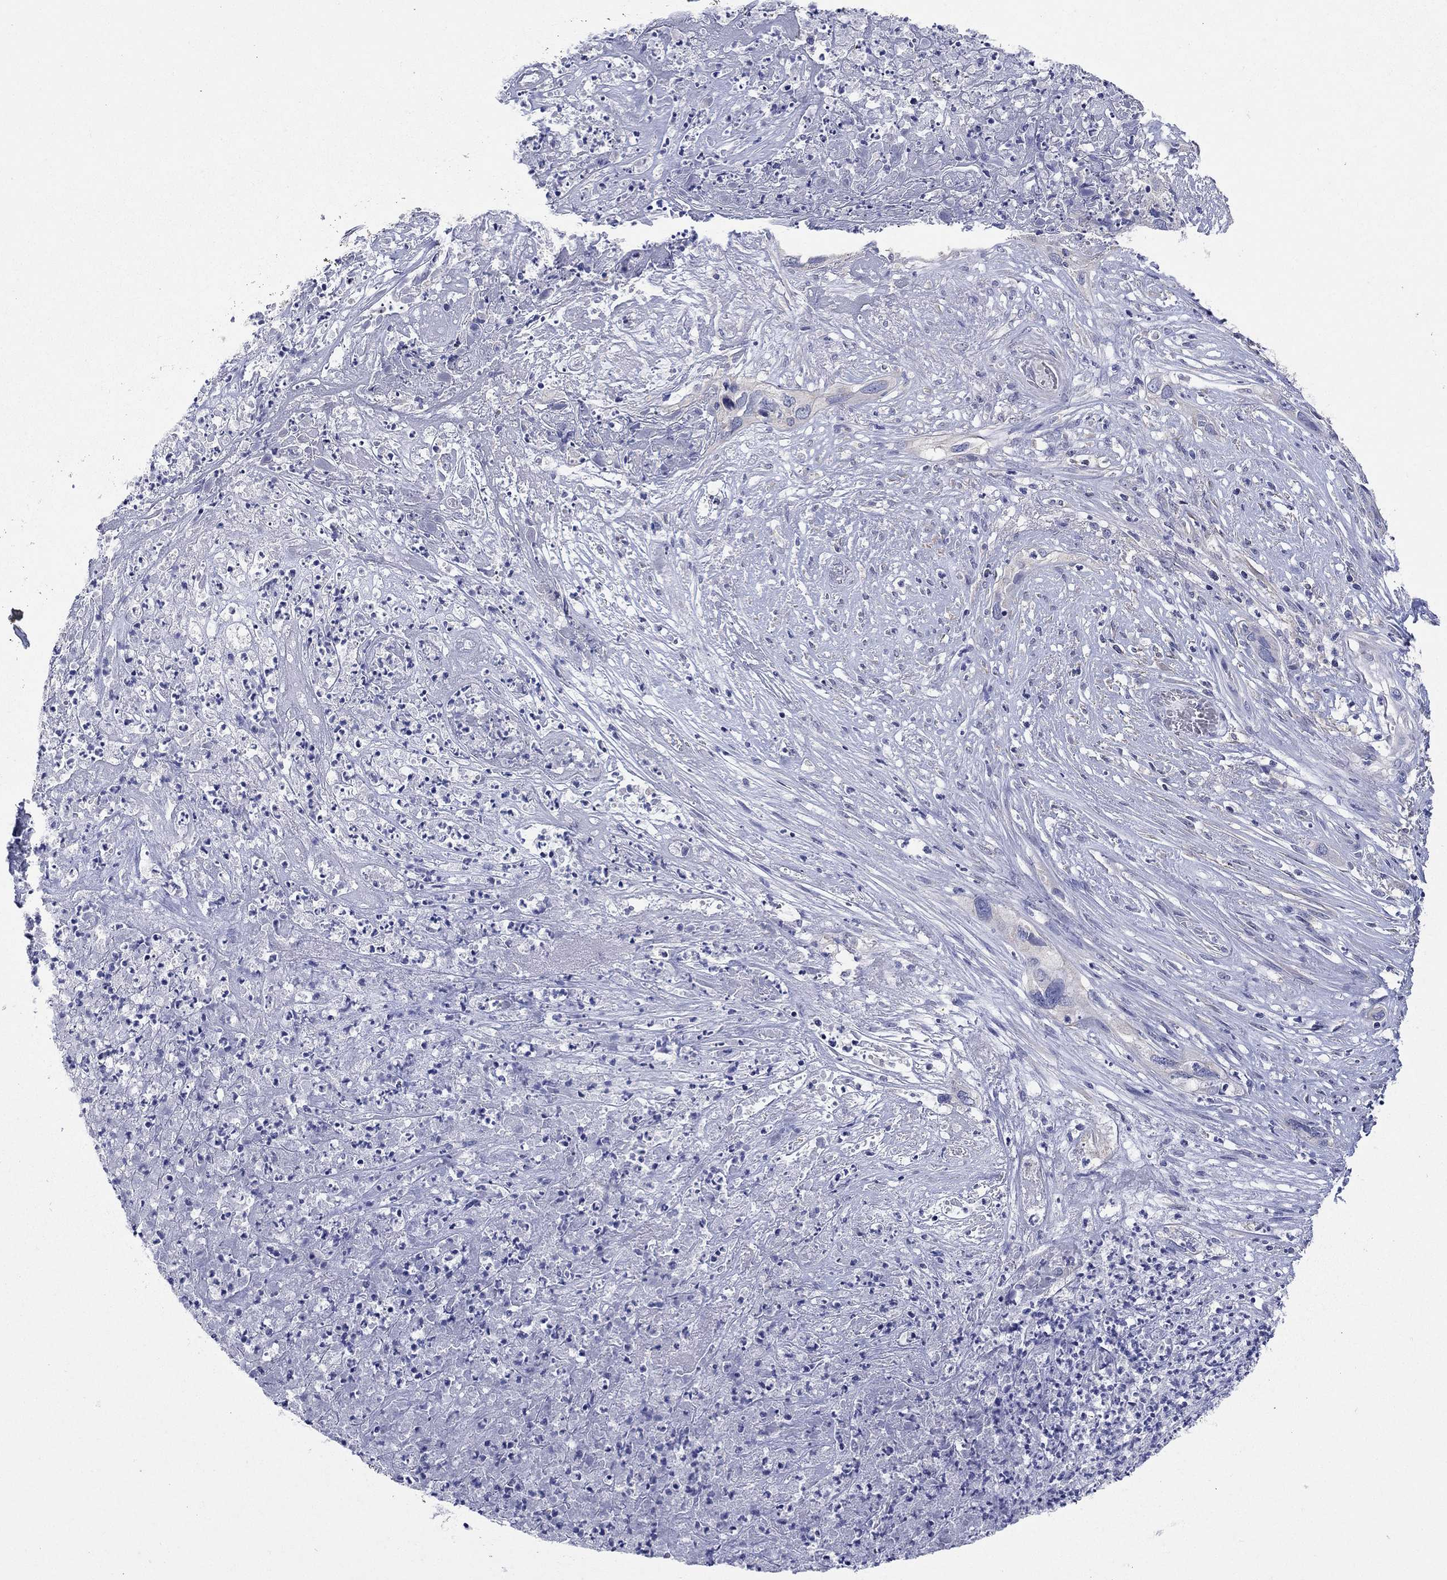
{"staining": {"intensity": "negative", "quantity": "none", "location": "none"}, "tissue": "cervical cancer", "cell_type": "Tumor cells", "image_type": "cancer", "snomed": [{"axis": "morphology", "description": "Squamous cell carcinoma, NOS"}, {"axis": "topography", "description": "Cervix"}], "caption": "This photomicrograph is of cervical squamous cell carcinoma stained with immunohistochemistry to label a protein in brown with the nuclei are counter-stained blue. There is no expression in tumor cells.", "gene": "CLVS1", "patient": {"sex": "female", "age": 57}}